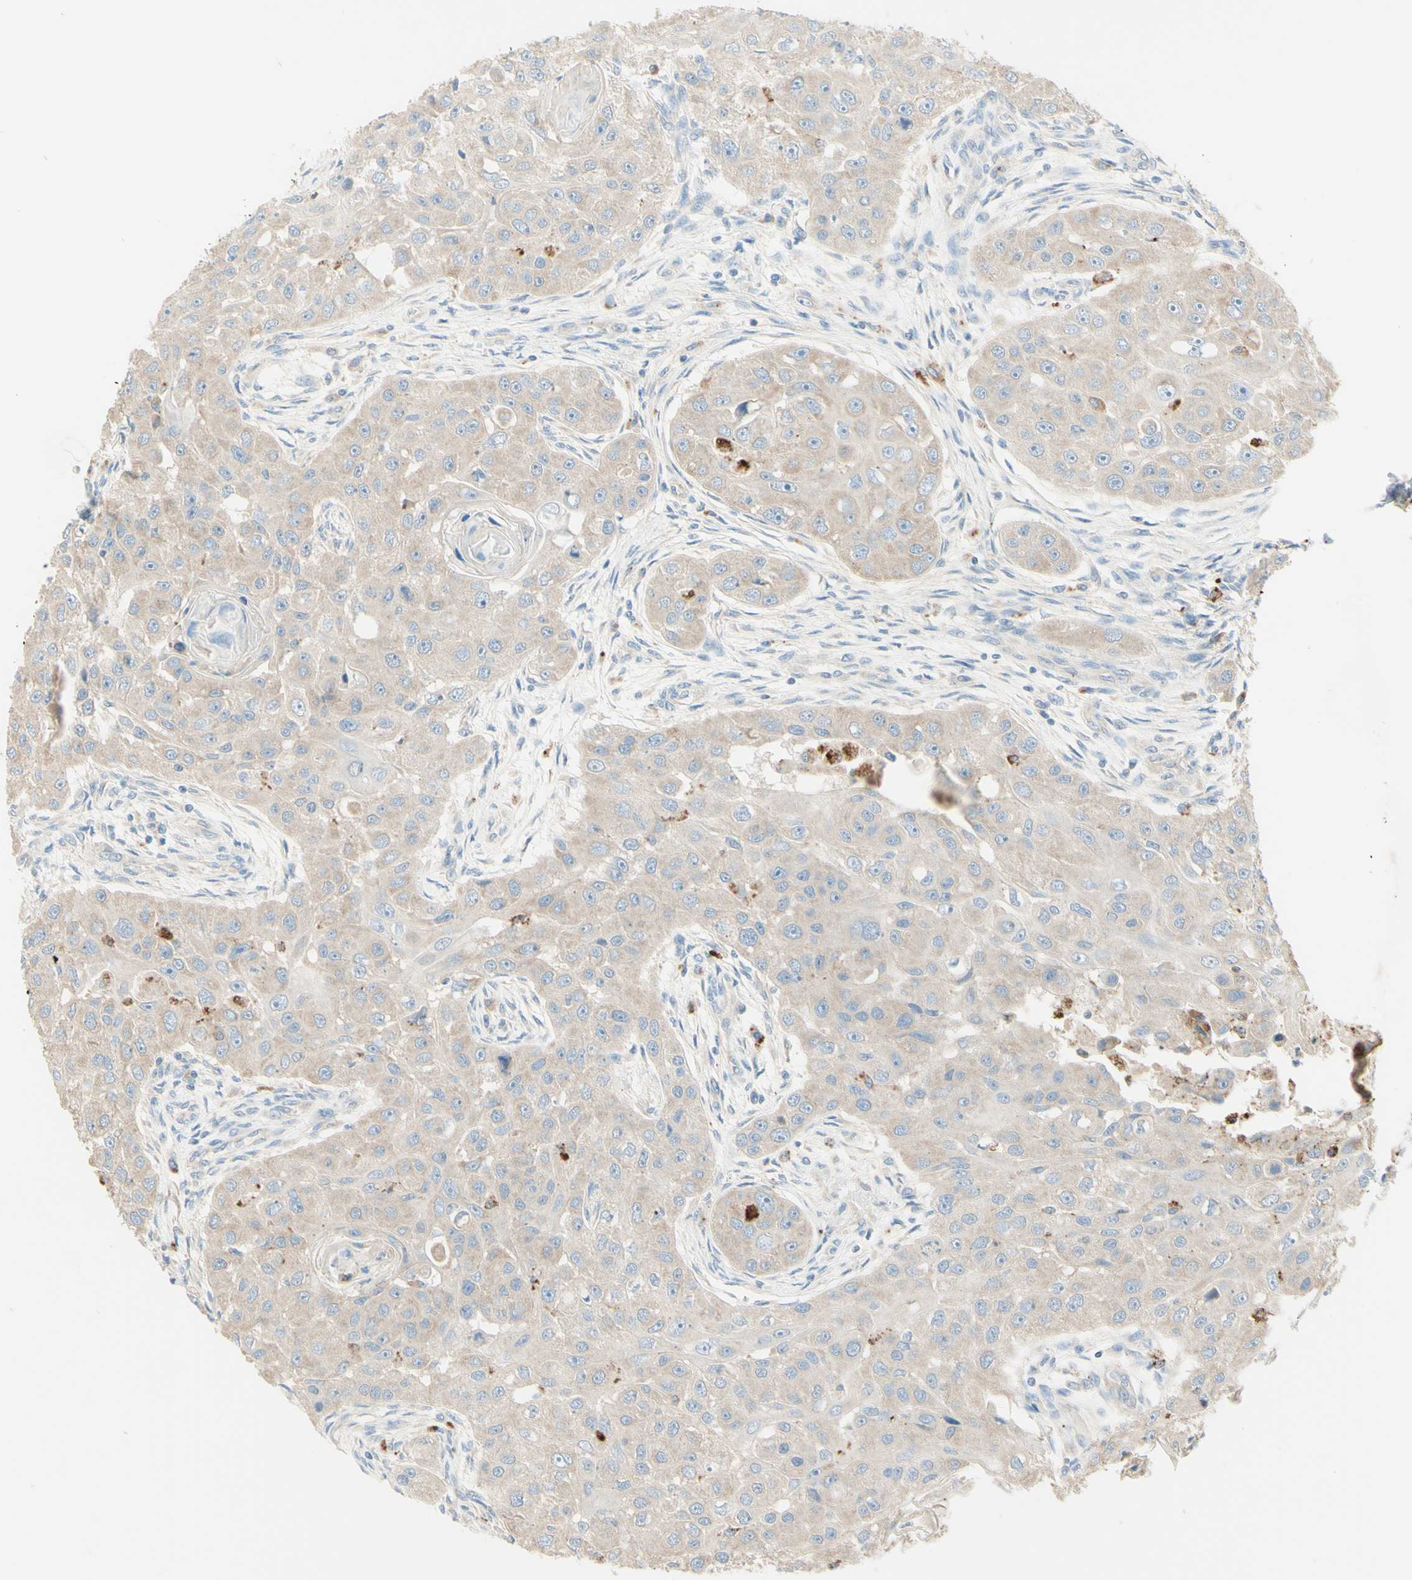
{"staining": {"intensity": "weak", "quantity": ">75%", "location": "cytoplasmic/membranous"}, "tissue": "head and neck cancer", "cell_type": "Tumor cells", "image_type": "cancer", "snomed": [{"axis": "morphology", "description": "Normal tissue, NOS"}, {"axis": "morphology", "description": "Squamous cell carcinoma, NOS"}, {"axis": "topography", "description": "Skeletal muscle"}, {"axis": "topography", "description": "Head-Neck"}], "caption": "A micrograph of human head and neck cancer stained for a protein shows weak cytoplasmic/membranous brown staining in tumor cells. (Stains: DAB (3,3'-diaminobenzidine) in brown, nuclei in blue, Microscopy: brightfield microscopy at high magnification).", "gene": "ARMC10", "patient": {"sex": "male", "age": 51}}